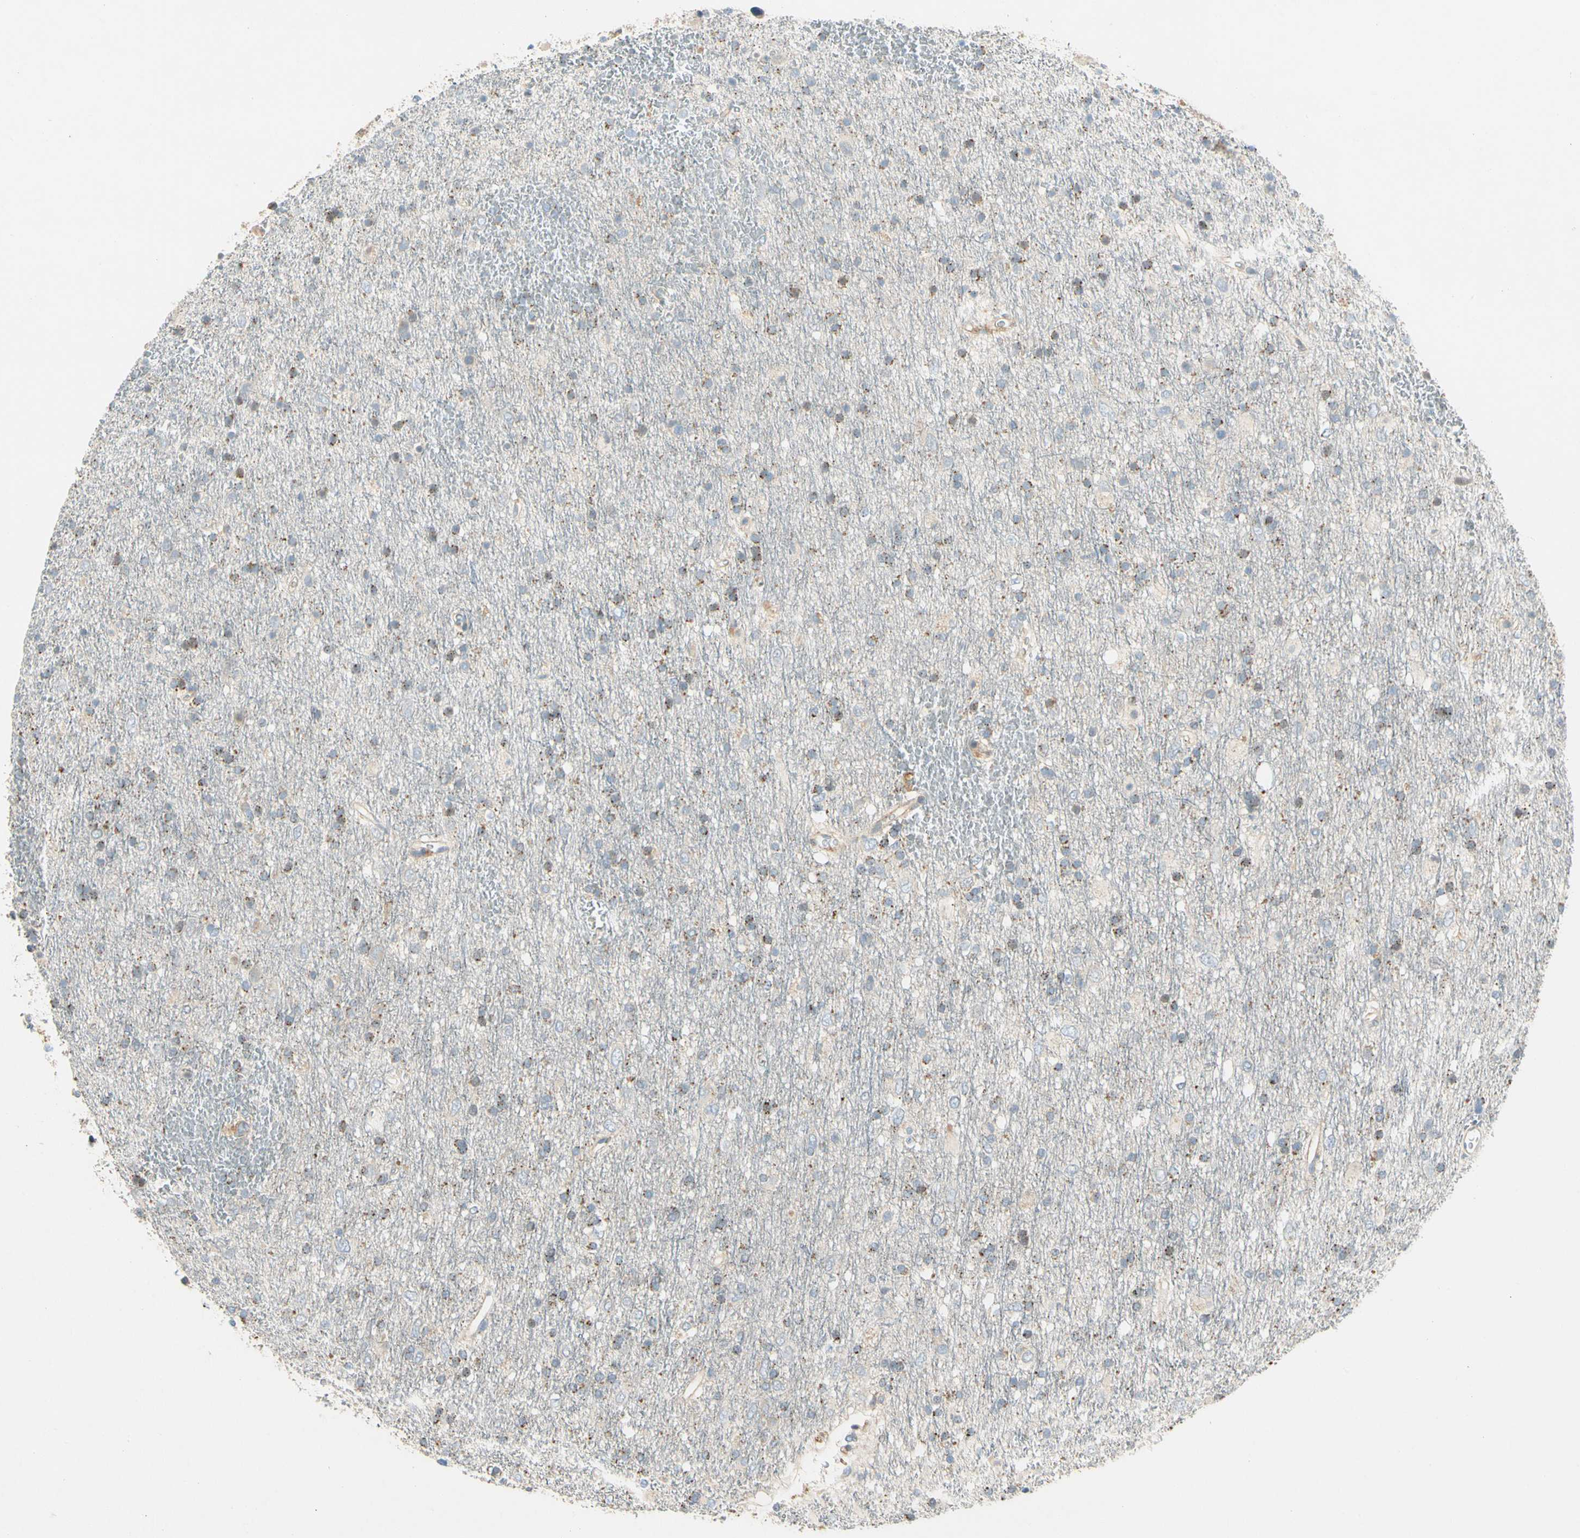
{"staining": {"intensity": "weak", "quantity": "<25%", "location": "cytoplasmic/membranous"}, "tissue": "glioma", "cell_type": "Tumor cells", "image_type": "cancer", "snomed": [{"axis": "morphology", "description": "Glioma, malignant, Low grade"}, {"axis": "topography", "description": "Brain"}], "caption": "Immunohistochemistry of human malignant glioma (low-grade) shows no staining in tumor cells.", "gene": "CDH6", "patient": {"sex": "male", "age": 77}}